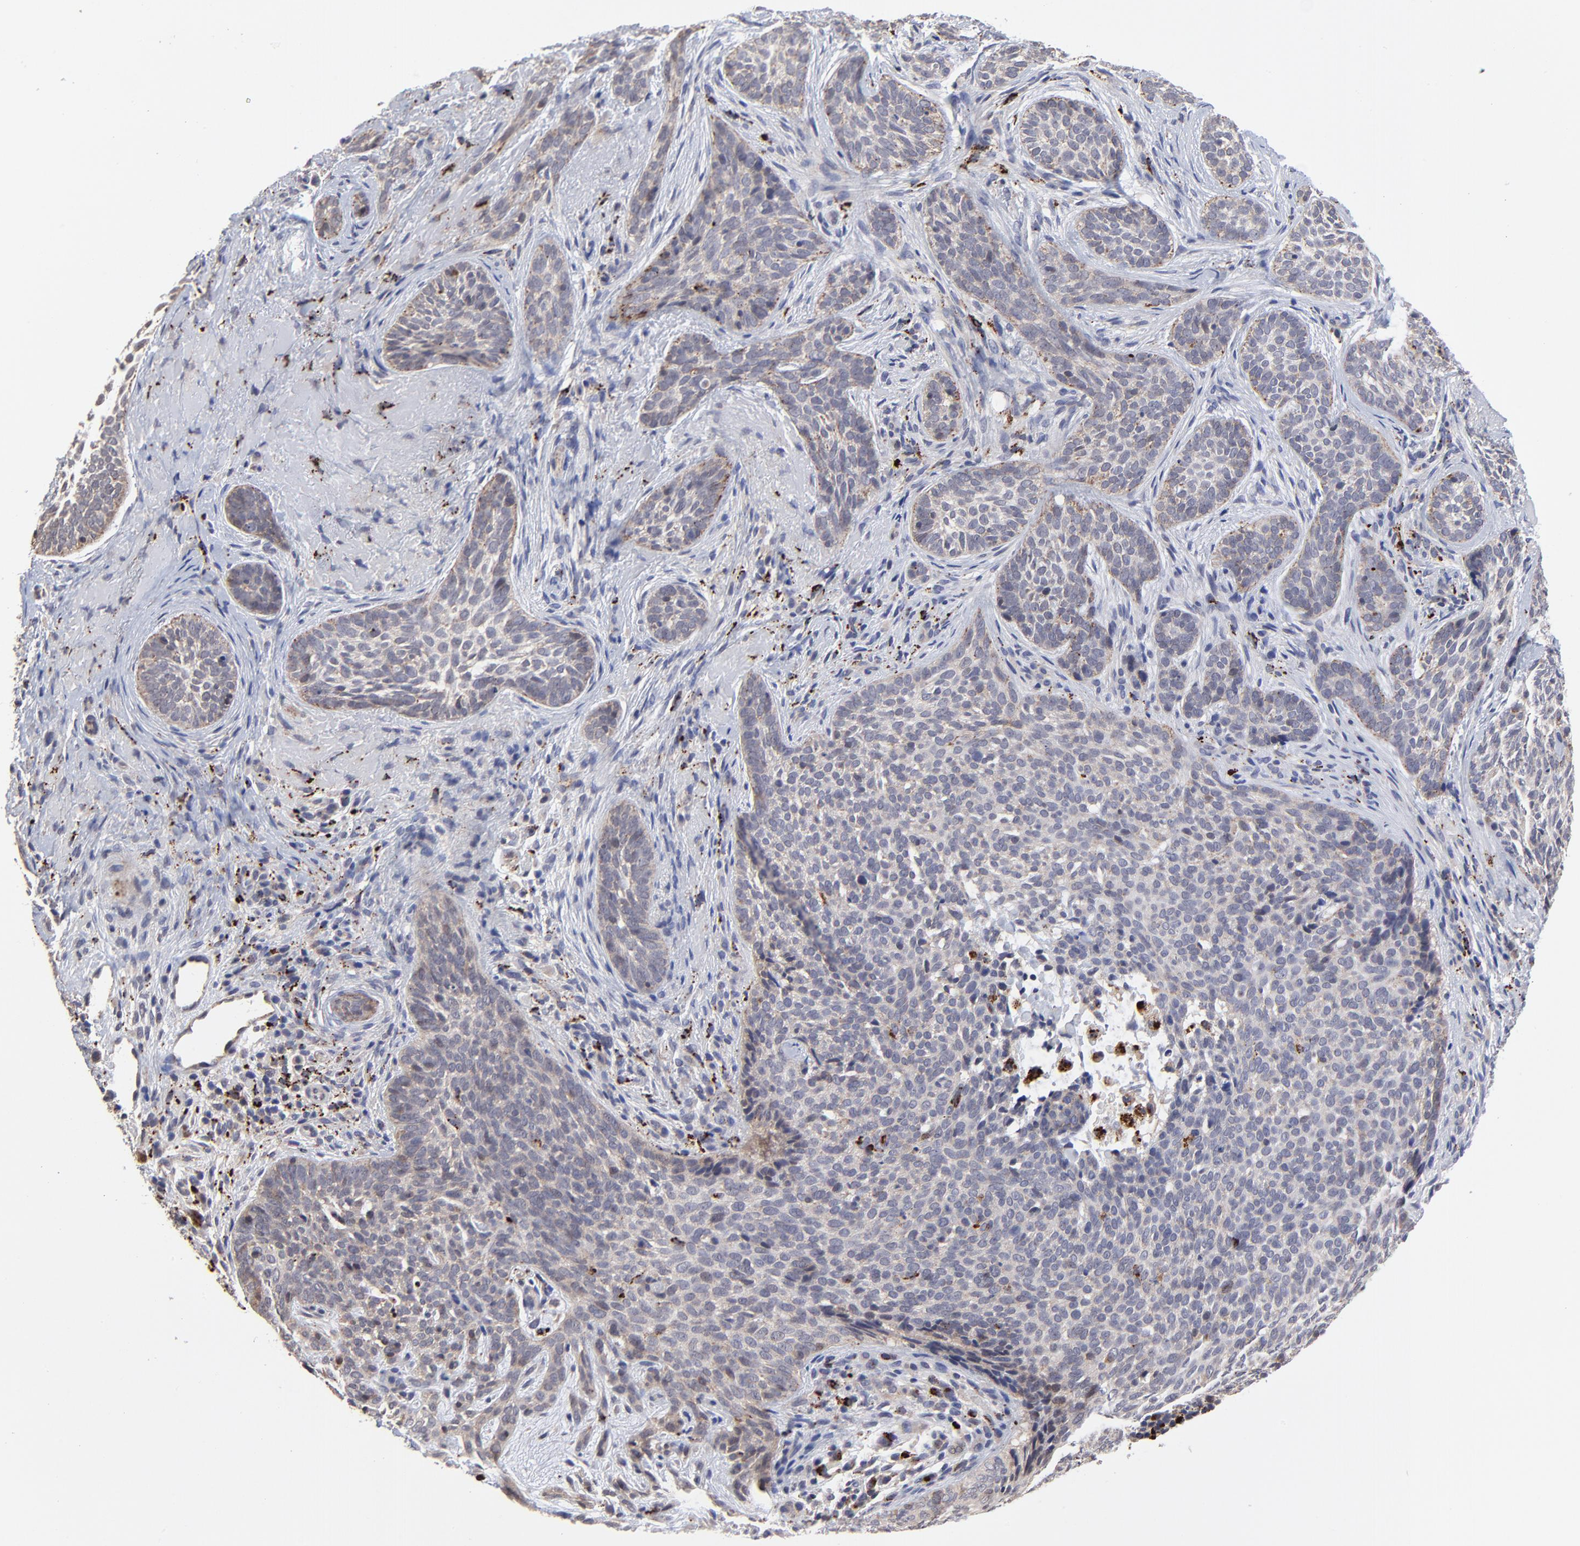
{"staining": {"intensity": "weak", "quantity": "<25%", "location": "cytoplasmic/membranous"}, "tissue": "skin cancer", "cell_type": "Tumor cells", "image_type": "cancer", "snomed": [{"axis": "morphology", "description": "Basal cell carcinoma"}, {"axis": "topography", "description": "Skin"}], "caption": "The image exhibits no significant staining in tumor cells of basal cell carcinoma (skin).", "gene": "PDE4B", "patient": {"sex": "male", "age": 91}}